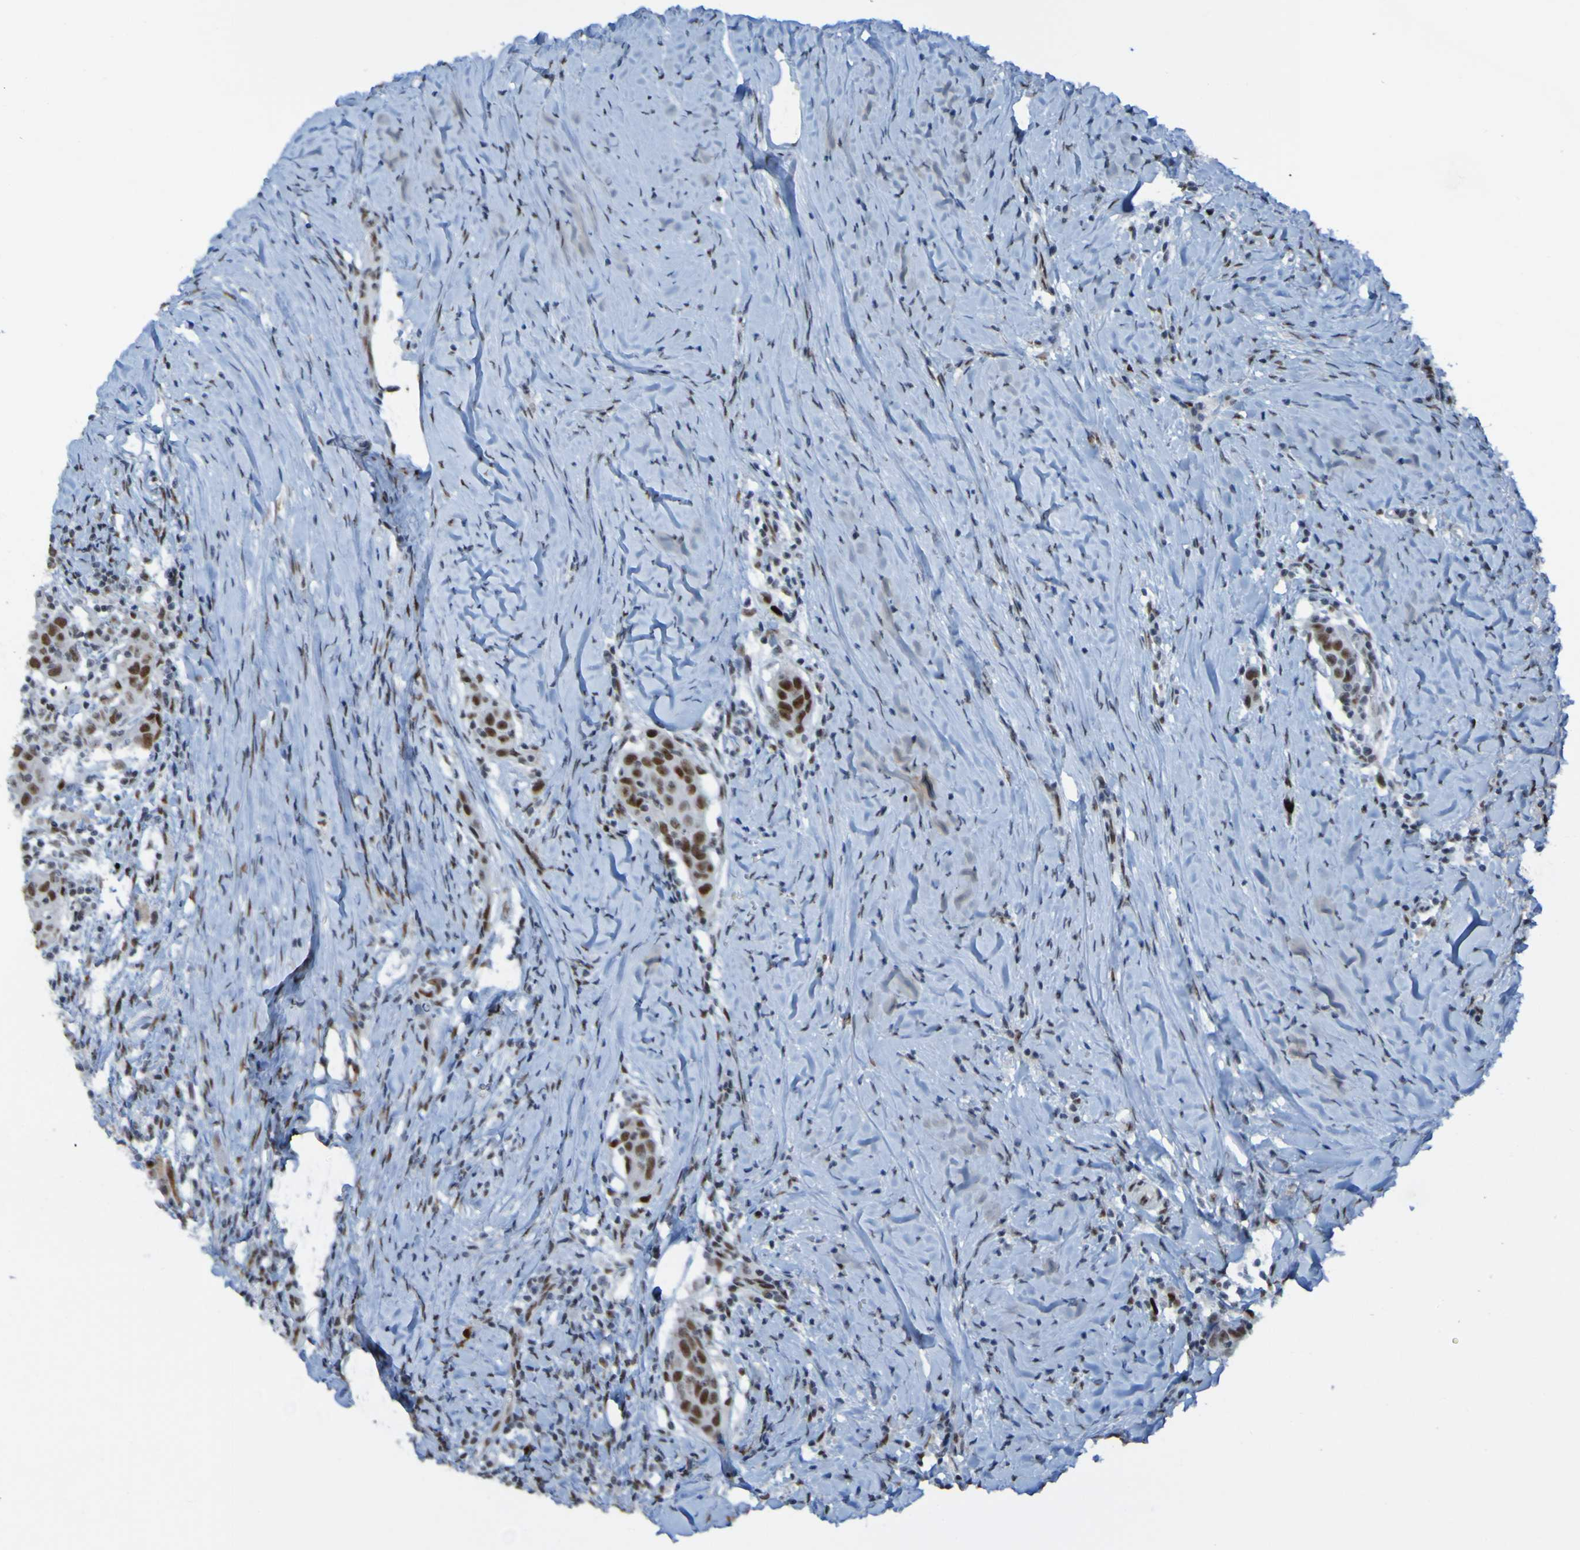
{"staining": {"intensity": "strong", "quantity": ">75%", "location": "nuclear"}, "tissue": "head and neck cancer", "cell_type": "Tumor cells", "image_type": "cancer", "snomed": [{"axis": "morphology", "description": "Squamous cell carcinoma, NOS"}, {"axis": "topography", "description": "Oral tissue"}, {"axis": "topography", "description": "Head-Neck"}], "caption": "Human head and neck cancer (squamous cell carcinoma) stained for a protein (brown) displays strong nuclear positive positivity in about >75% of tumor cells.", "gene": "PHF2", "patient": {"sex": "female", "age": 50}}